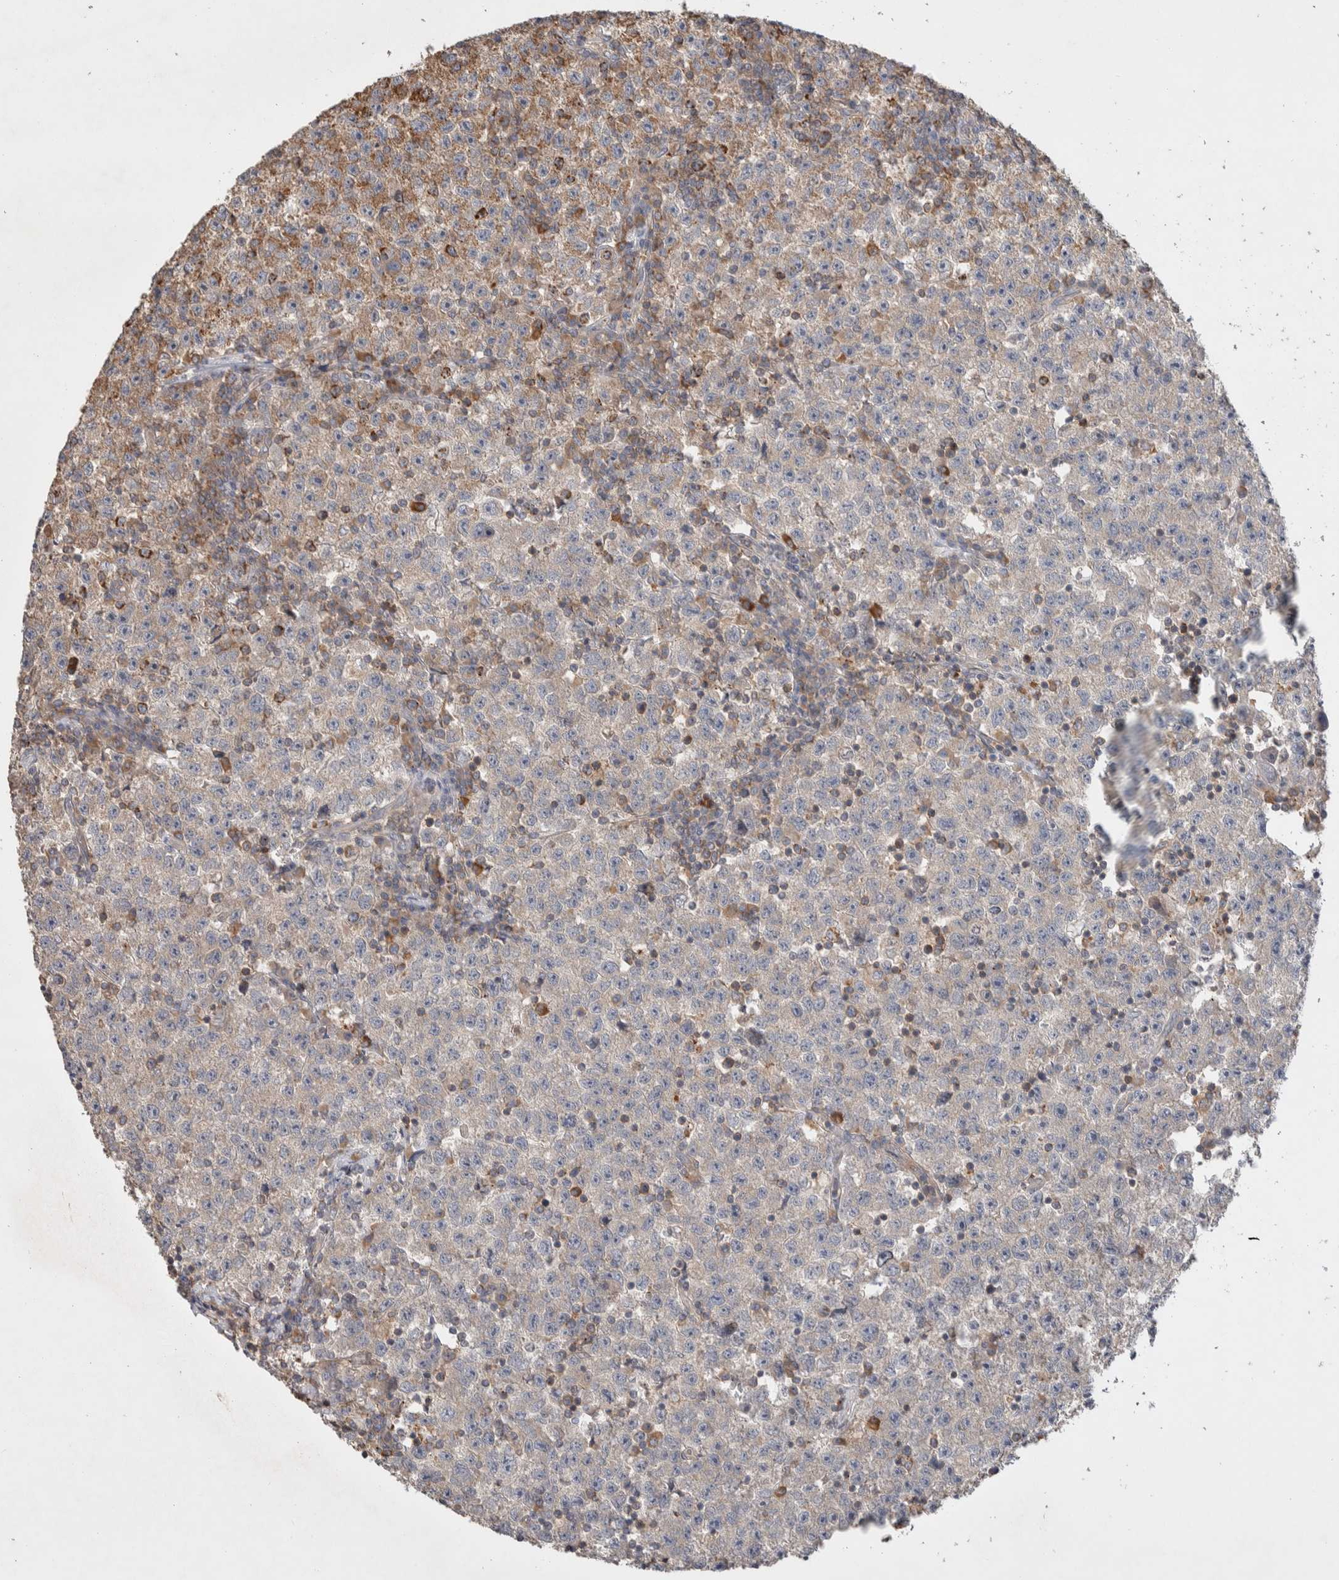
{"staining": {"intensity": "moderate", "quantity": "<25%", "location": "cytoplasmic/membranous"}, "tissue": "testis cancer", "cell_type": "Tumor cells", "image_type": "cancer", "snomed": [{"axis": "morphology", "description": "Seminoma, NOS"}, {"axis": "topography", "description": "Testis"}], "caption": "Protein expression analysis of seminoma (testis) demonstrates moderate cytoplasmic/membranous expression in approximately <25% of tumor cells. (Stains: DAB (3,3'-diaminobenzidine) in brown, nuclei in blue, Microscopy: brightfield microscopy at high magnification).", "gene": "DEPTOR", "patient": {"sex": "male", "age": 22}}